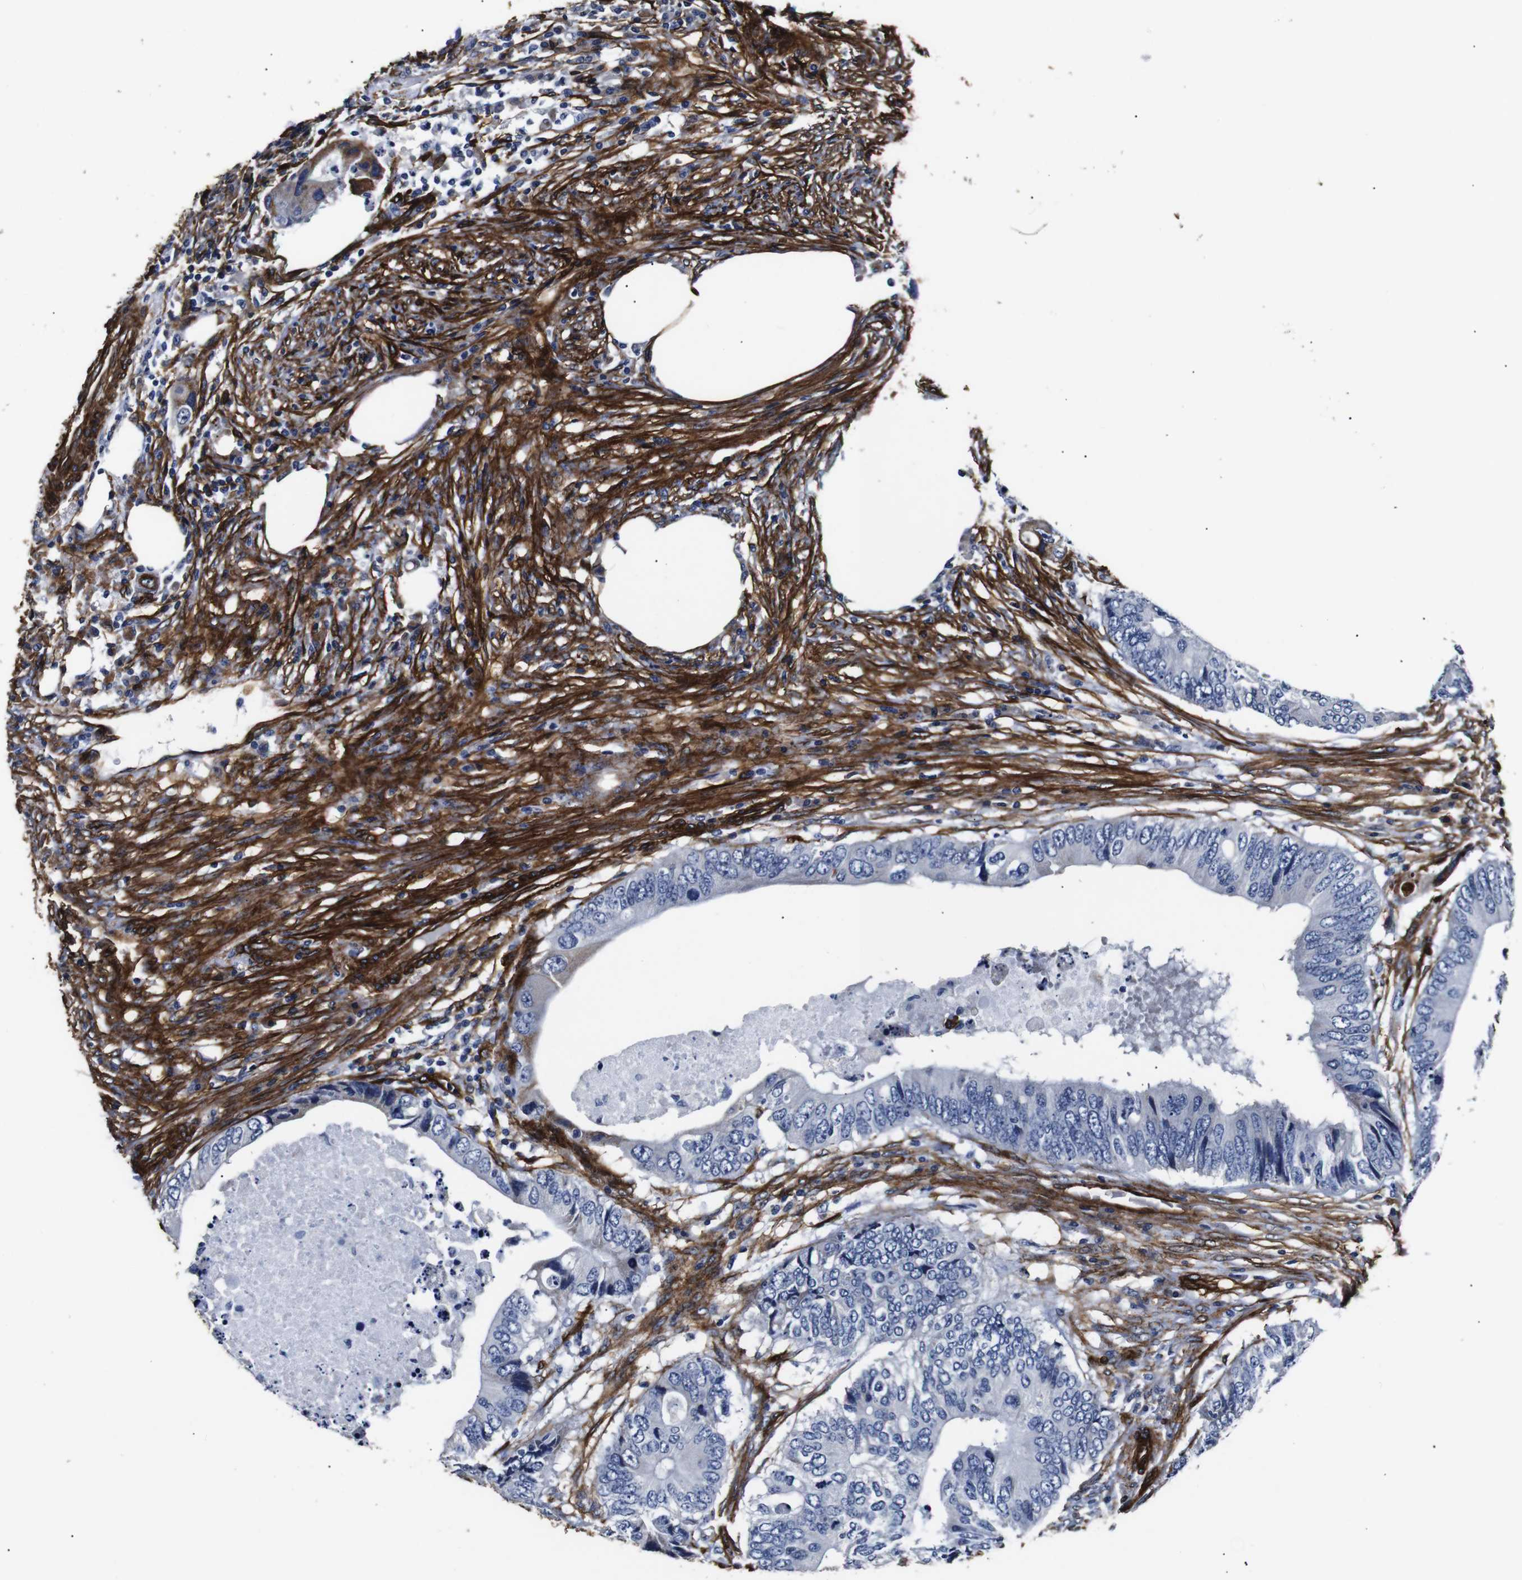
{"staining": {"intensity": "negative", "quantity": "none", "location": "none"}, "tissue": "colorectal cancer", "cell_type": "Tumor cells", "image_type": "cancer", "snomed": [{"axis": "morphology", "description": "Adenocarcinoma, NOS"}, {"axis": "topography", "description": "Colon"}], "caption": "DAB (3,3'-diaminobenzidine) immunohistochemical staining of human adenocarcinoma (colorectal) shows no significant positivity in tumor cells. (DAB IHC, high magnification).", "gene": "CAV2", "patient": {"sex": "male", "age": 71}}